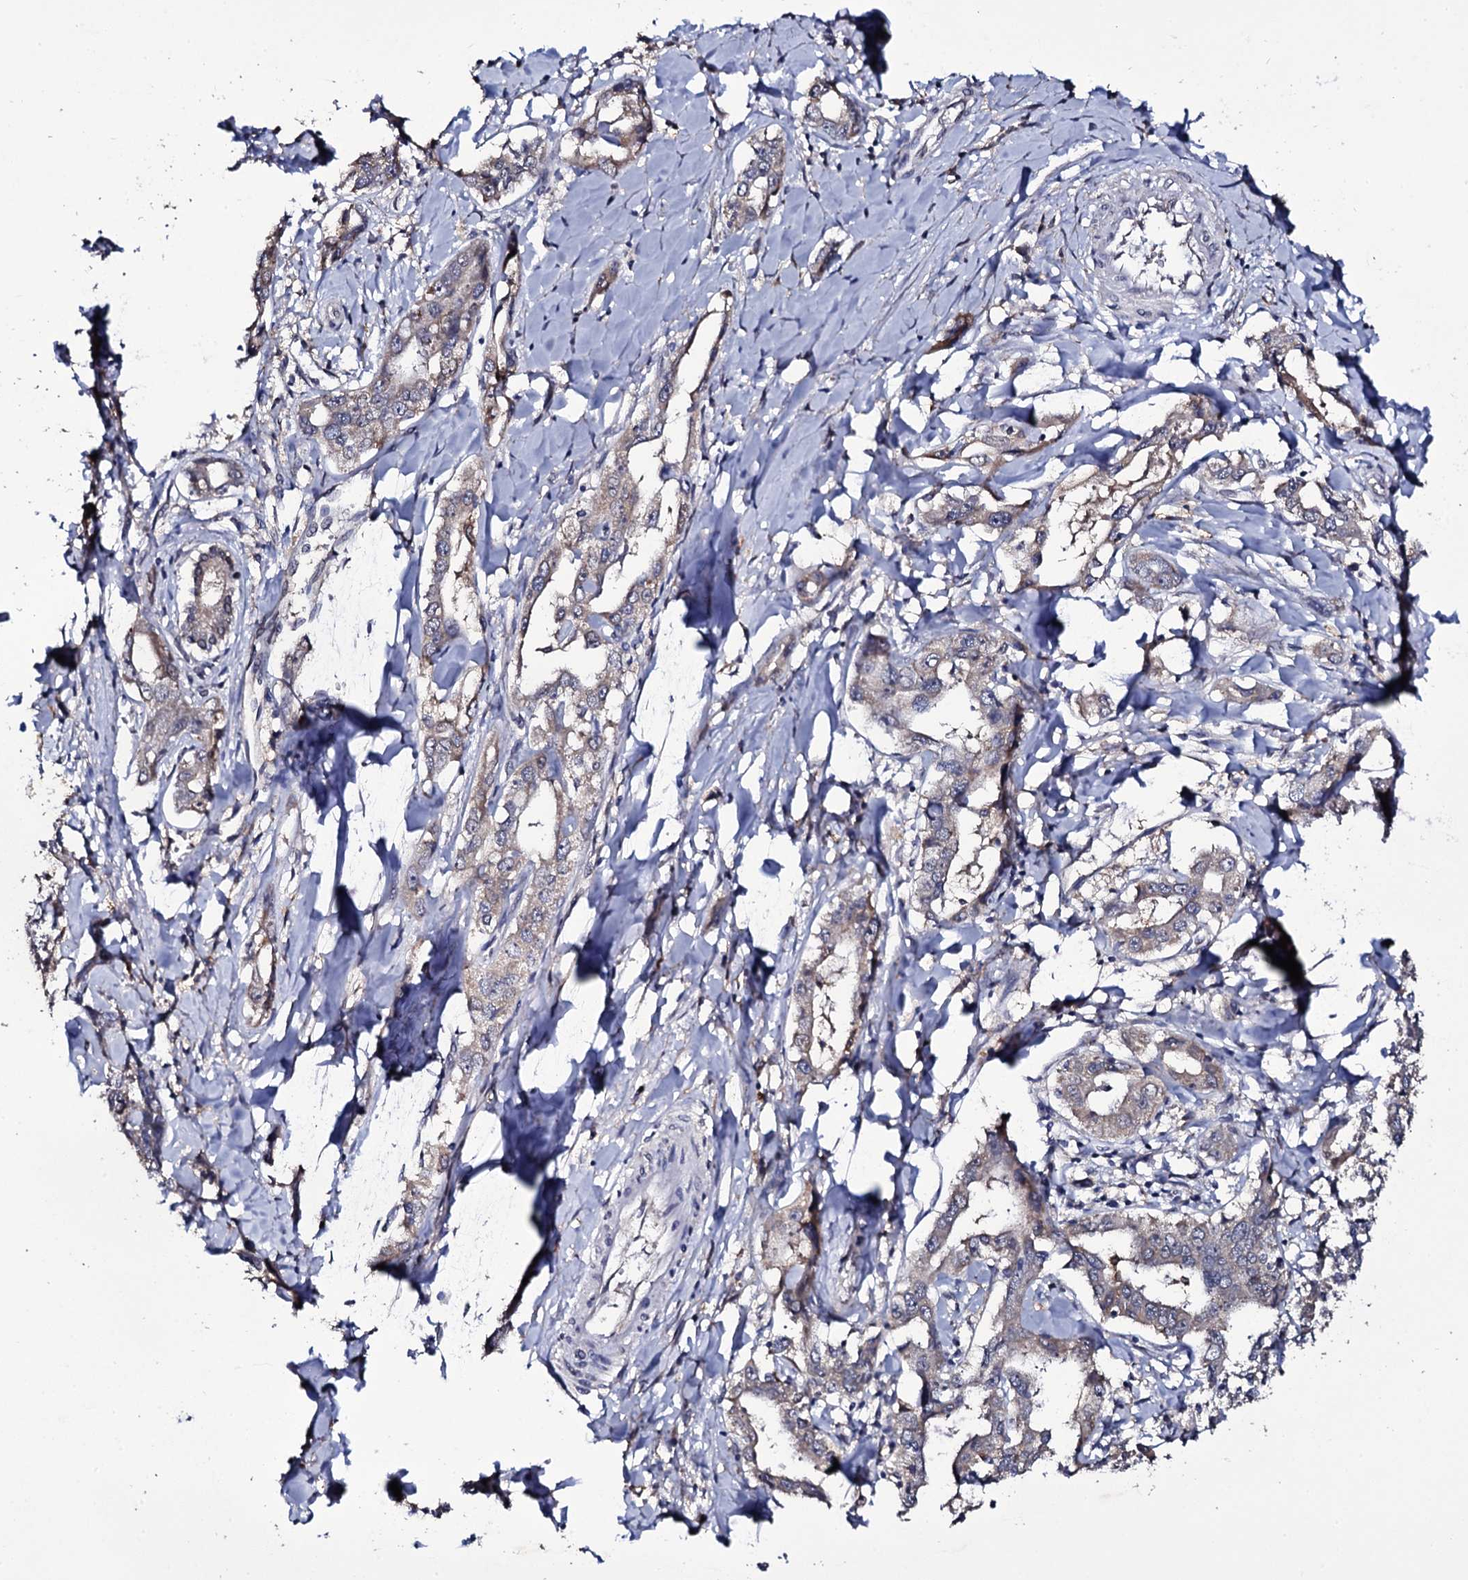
{"staining": {"intensity": "weak", "quantity": "25%-75%", "location": "cytoplasmic/membranous"}, "tissue": "liver cancer", "cell_type": "Tumor cells", "image_type": "cancer", "snomed": [{"axis": "morphology", "description": "Cholangiocarcinoma"}, {"axis": "topography", "description": "Liver"}], "caption": "Protein staining of liver cancer tissue exhibits weak cytoplasmic/membranous expression in about 25%-75% of tumor cells.", "gene": "CRYL1", "patient": {"sex": "male", "age": 59}}